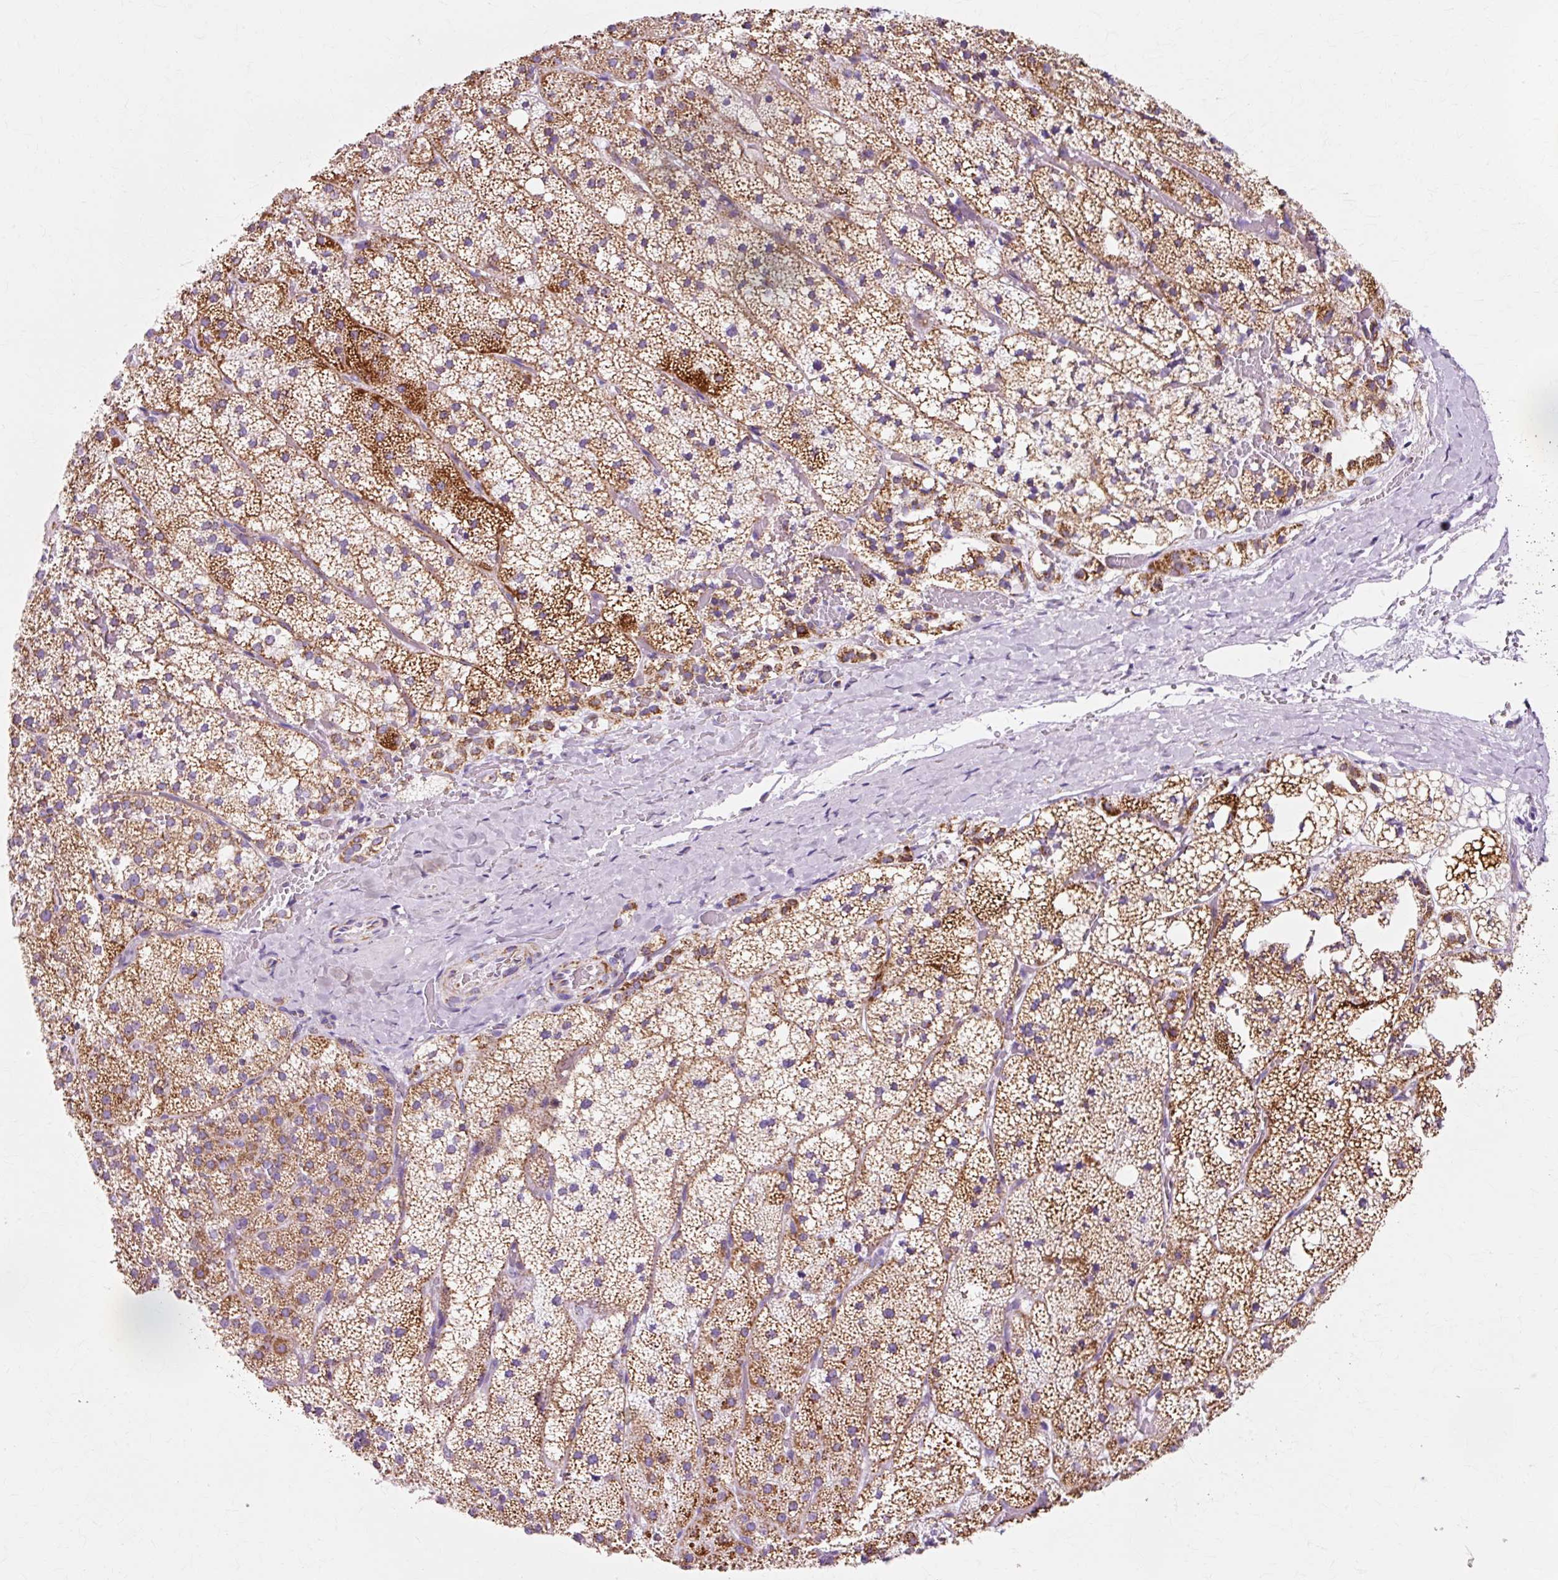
{"staining": {"intensity": "moderate", "quantity": ">75%", "location": "cytoplasmic/membranous"}, "tissue": "adrenal gland", "cell_type": "Glandular cells", "image_type": "normal", "snomed": [{"axis": "morphology", "description": "Normal tissue, NOS"}, {"axis": "topography", "description": "Adrenal gland"}], "caption": "A high-resolution image shows IHC staining of benign adrenal gland, which exhibits moderate cytoplasmic/membranous positivity in approximately >75% of glandular cells.", "gene": "ATP5PO", "patient": {"sex": "male", "age": 53}}